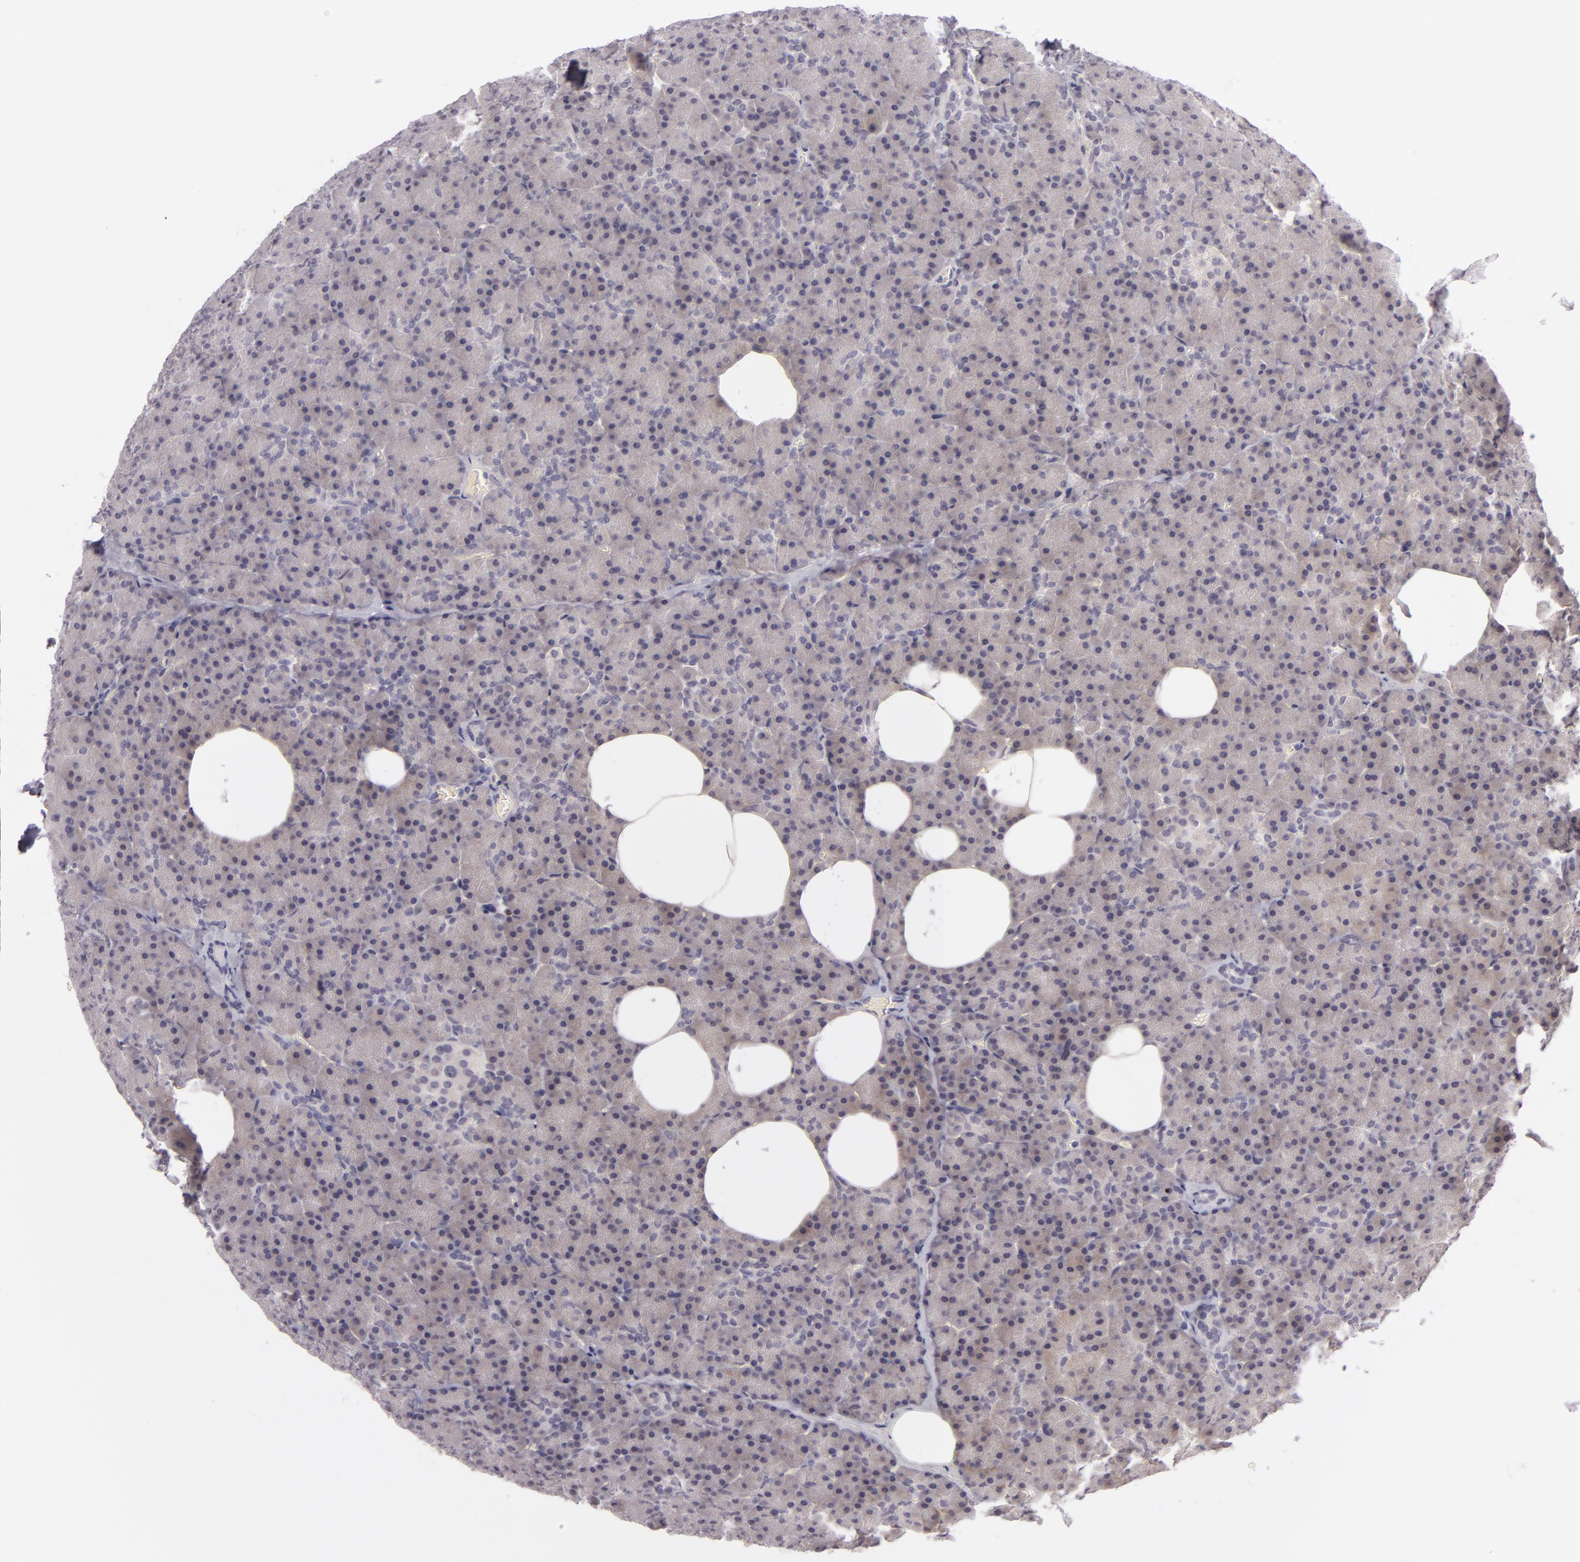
{"staining": {"intensity": "negative", "quantity": "none", "location": "none"}, "tissue": "pancreas", "cell_type": "Exocrine glandular cells", "image_type": "normal", "snomed": [{"axis": "morphology", "description": "Normal tissue, NOS"}, {"axis": "topography", "description": "Pancreas"}], "caption": "An immunohistochemistry photomicrograph of benign pancreas is shown. There is no staining in exocrine glandular cells of pancreas. (Stains: DAB (3,3'-diaminobenzidine) immunohistochemistry (IHC) with hematoxylin counter stain, Microscopy: brightfield microscopy at high magnification).", "gene": "DAG1", "patient": {"sex": "female", "age": 35}}